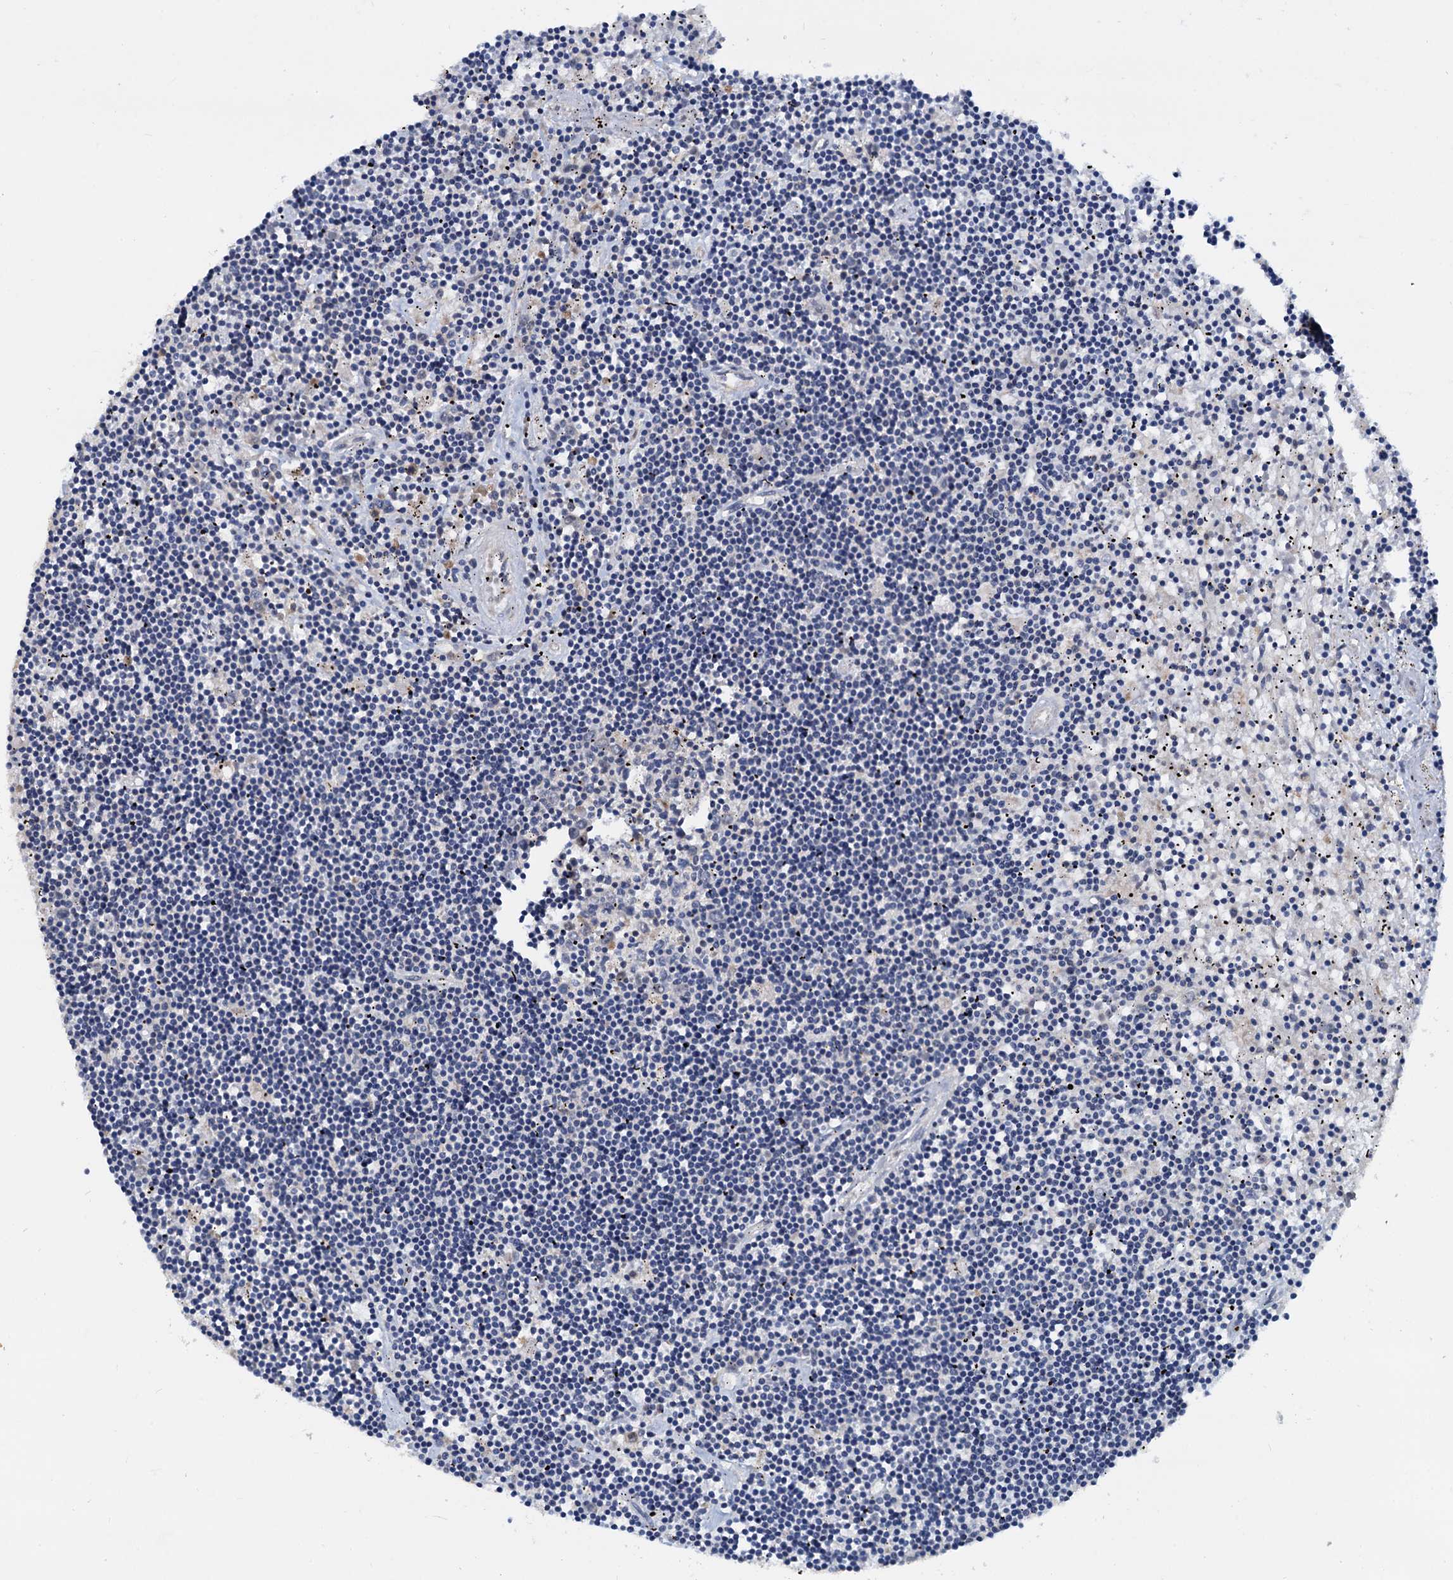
{"staining": {"intensity": "negative", "quantity": "none", "location": "none"}, "tissue": "lymphoma", "cell_type": "Tumor cells", "image_type": "cancer", "snomed": [{"axis": "morphology", "description": "Malignant lymphoma, non-Hodgkin's type, Low grade"}, {"axis": "topography", "description": "Spleen"}], "caption": "IHC histopathology image of neoplastic tissue: human lymphoma stained with DAB (3,3'-diaminobenzidine) shows no significant protein staining in tumor cells.", "gene": "PTGES3", "patient": {"sex": "male", "age": 76}}